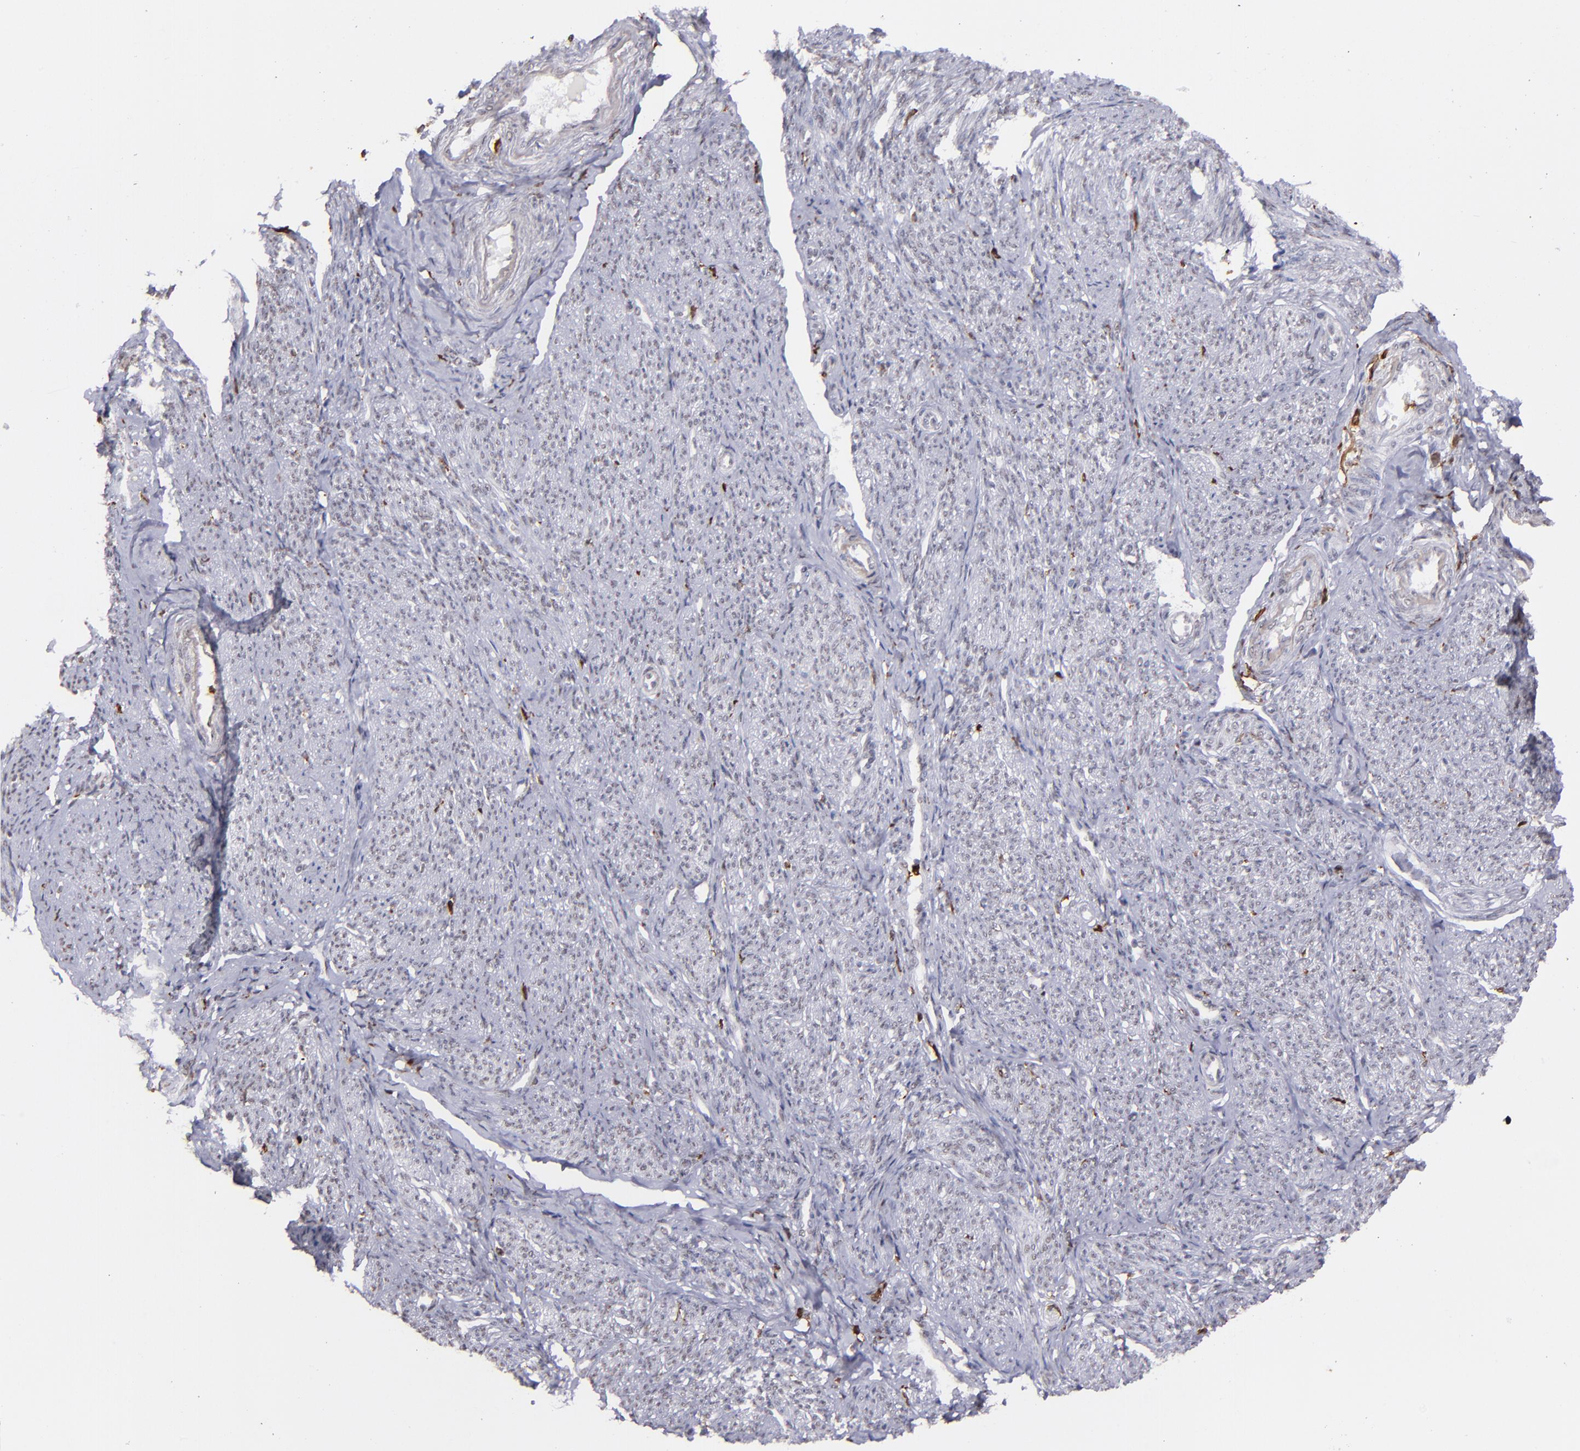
{"staining": {"intensity": "negative", "quantity": "none", "location": "none"}, "tissue": "smooth muscle", "cell_type": "Smooth muscle cells", "image_type": "normal", "snomed": [{"axis": "morphology", "description": "Normal tissue, NOS"}, {"axis": "topography", "description": "Smooth muscle"}], "caption": "A high-resolution photomicrograph shows immunohistochemistry (IHC) staining of benign smooth muscle, which demonstrates no significant staining in smooth muscle cells.", "gene": "NCF2", "patient": {"sex": "female", "age": 65}}